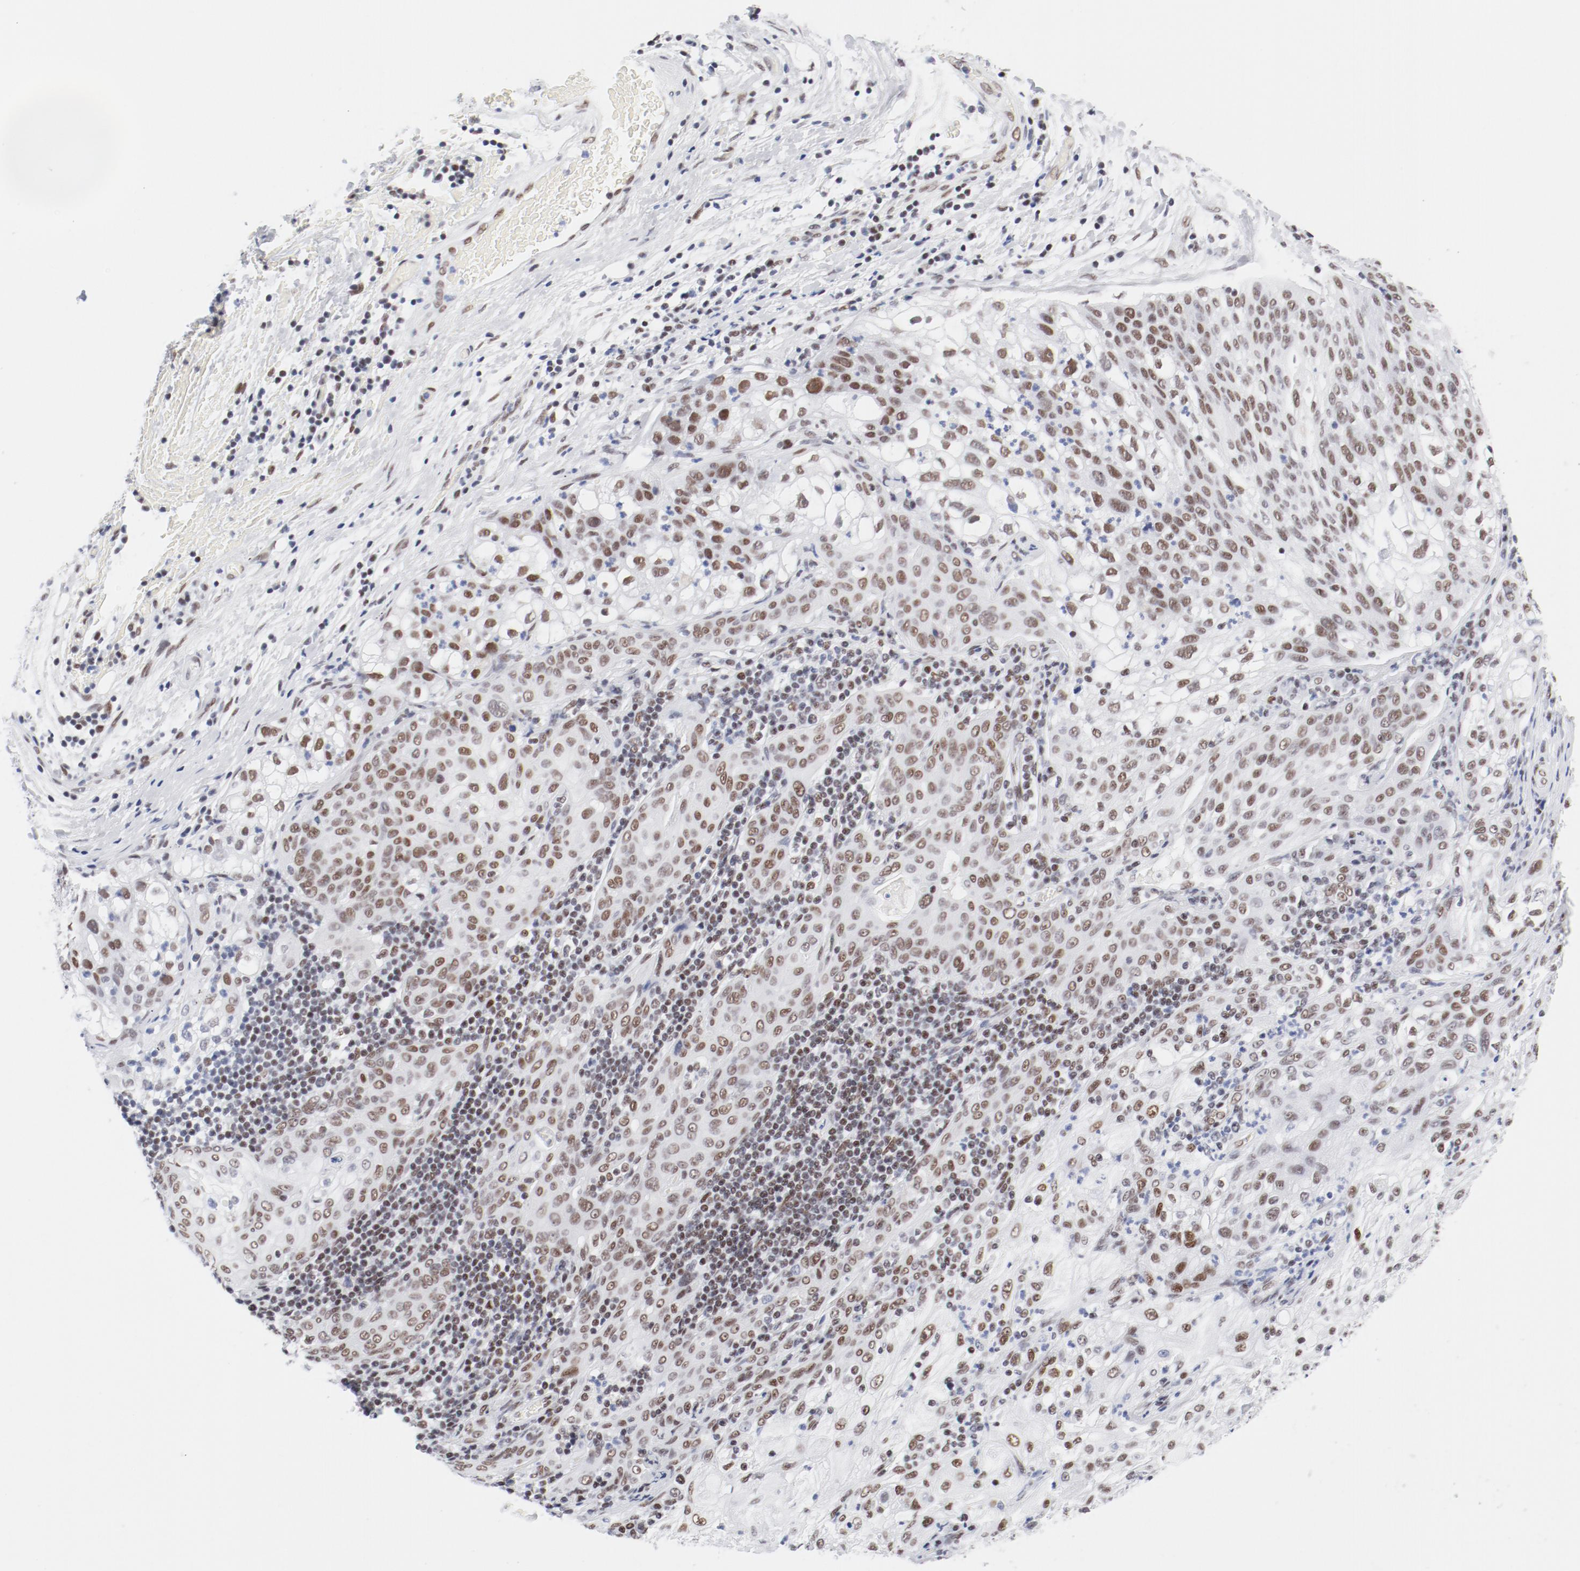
{"staining": {"intensity": "moderate", "quantity": "25%-75%", "location": "nuclear"}, "tissue": "lung cancer", "cell_type": "Tumor cells", "image_type": "cancer", "snomed": [{"axis": "morphology", "description": "Inflammation, NOS"}, {"axis": "morphology", "description": "Squamous cell carcinoma, NOS"}, {"axis": "topography", "description": "Lymph node"}, {"axis": "topography", "description": "Soft tissue"}, {"axis": "topography", "description": "Lung"}], "caption": "This is an image of immunohistochemistry staining of lung cancer, which shows moderate positivity in the nuclear of tumor cells.", "gene": "ATF2", "patient": {"sex": "male", "age": 66}}